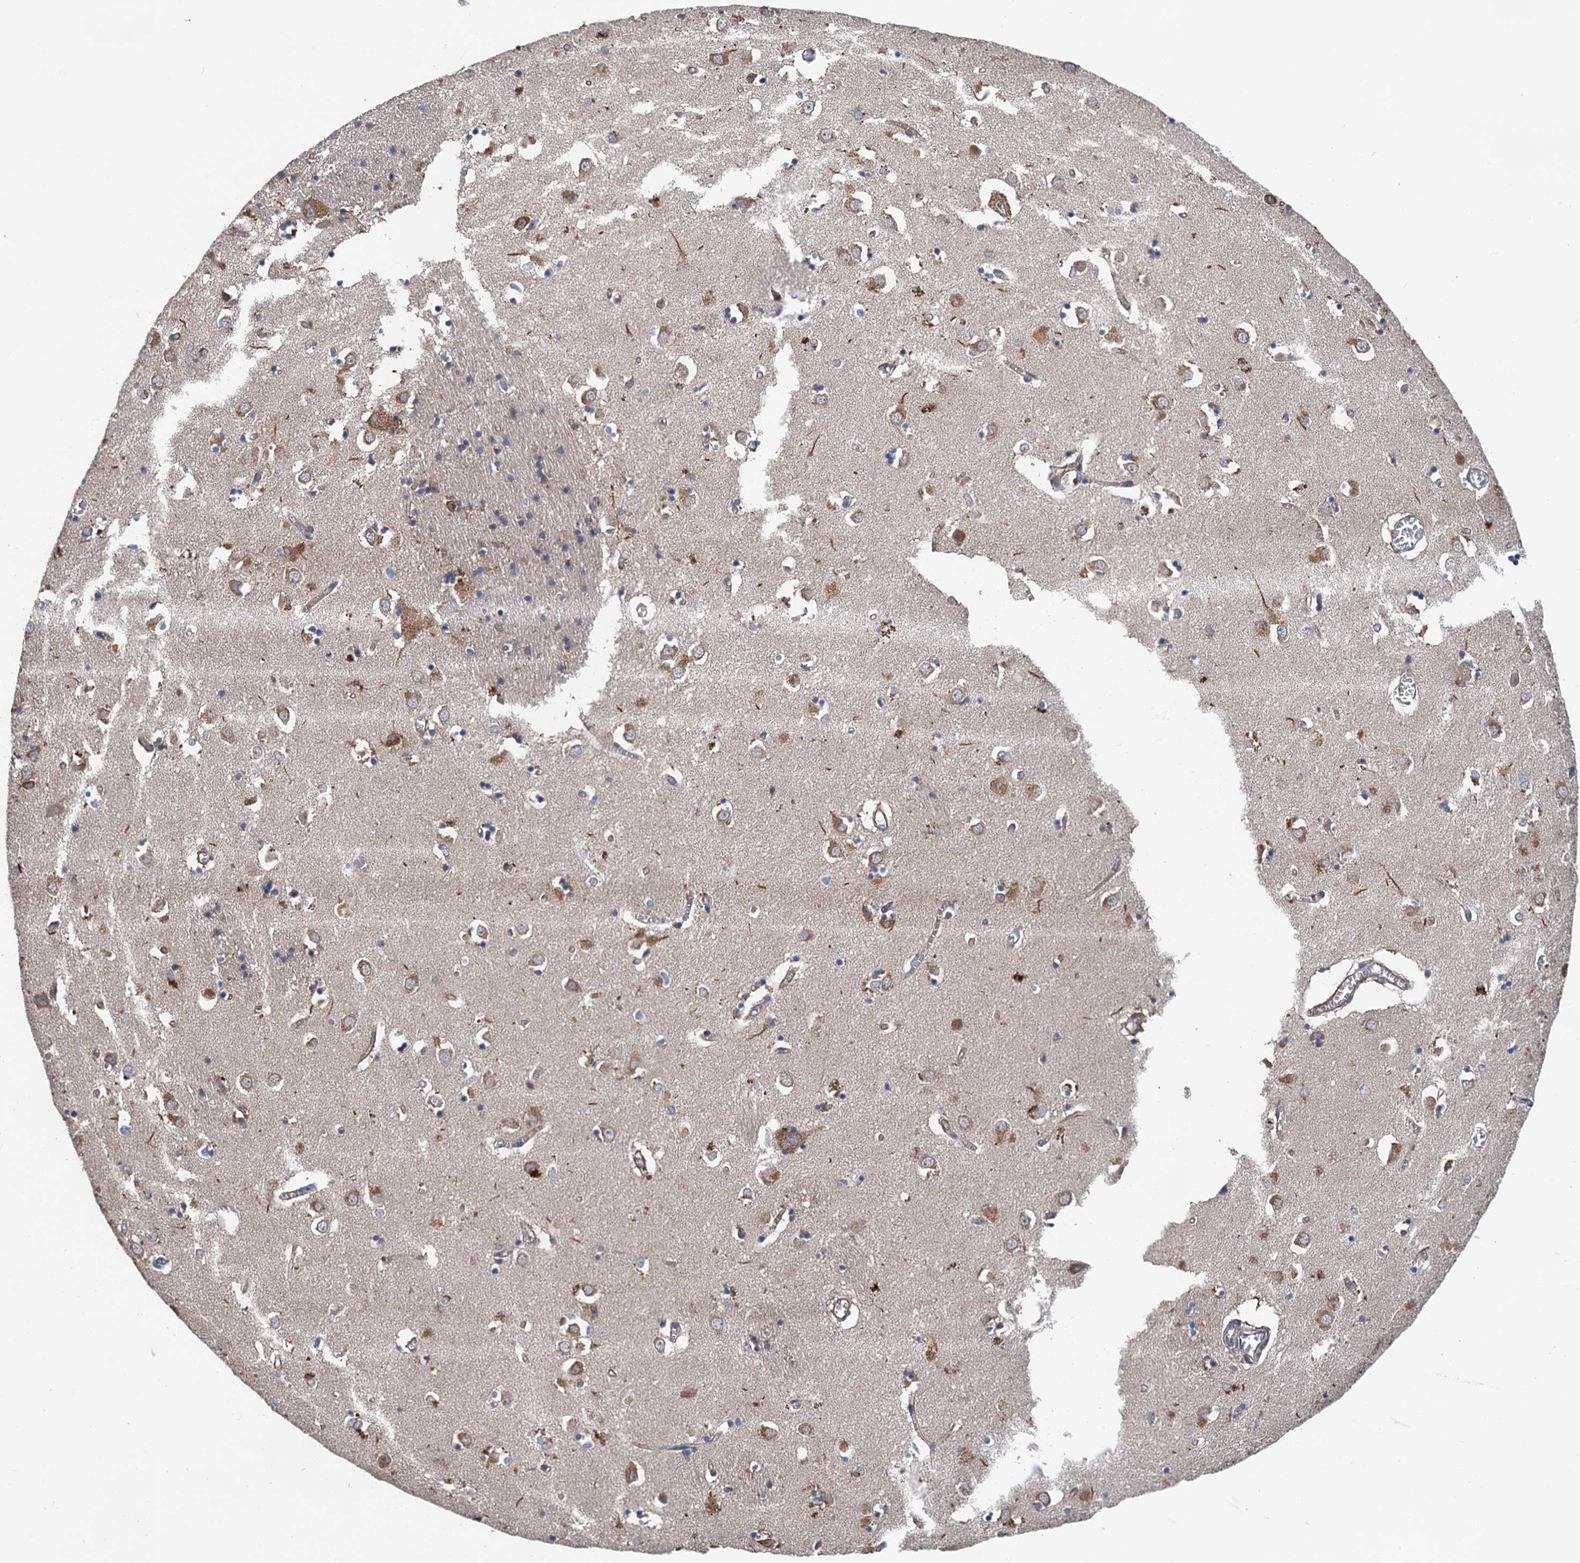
{"staining": {"intensity": "moderate", "quantity": "<25%", "location": "cytoplasmic/membranous"}, "tissue": "caudate", "cell_type": "Glial cells", "image_type": "normal", "snomed": [{"axis": "morphology", "description": "Normal tissue, NOS"}, {"axis": "topography", "description": "Lateral ventricle wall"}], "caption": "Approximately <25% of glial cells in normal caudate show moderate cytoplasmic/membranous protein staining as visualized by brown immunohistochemical staining.", "gene": "PJA2", "patient": {"sex": "male", "age": 70}}